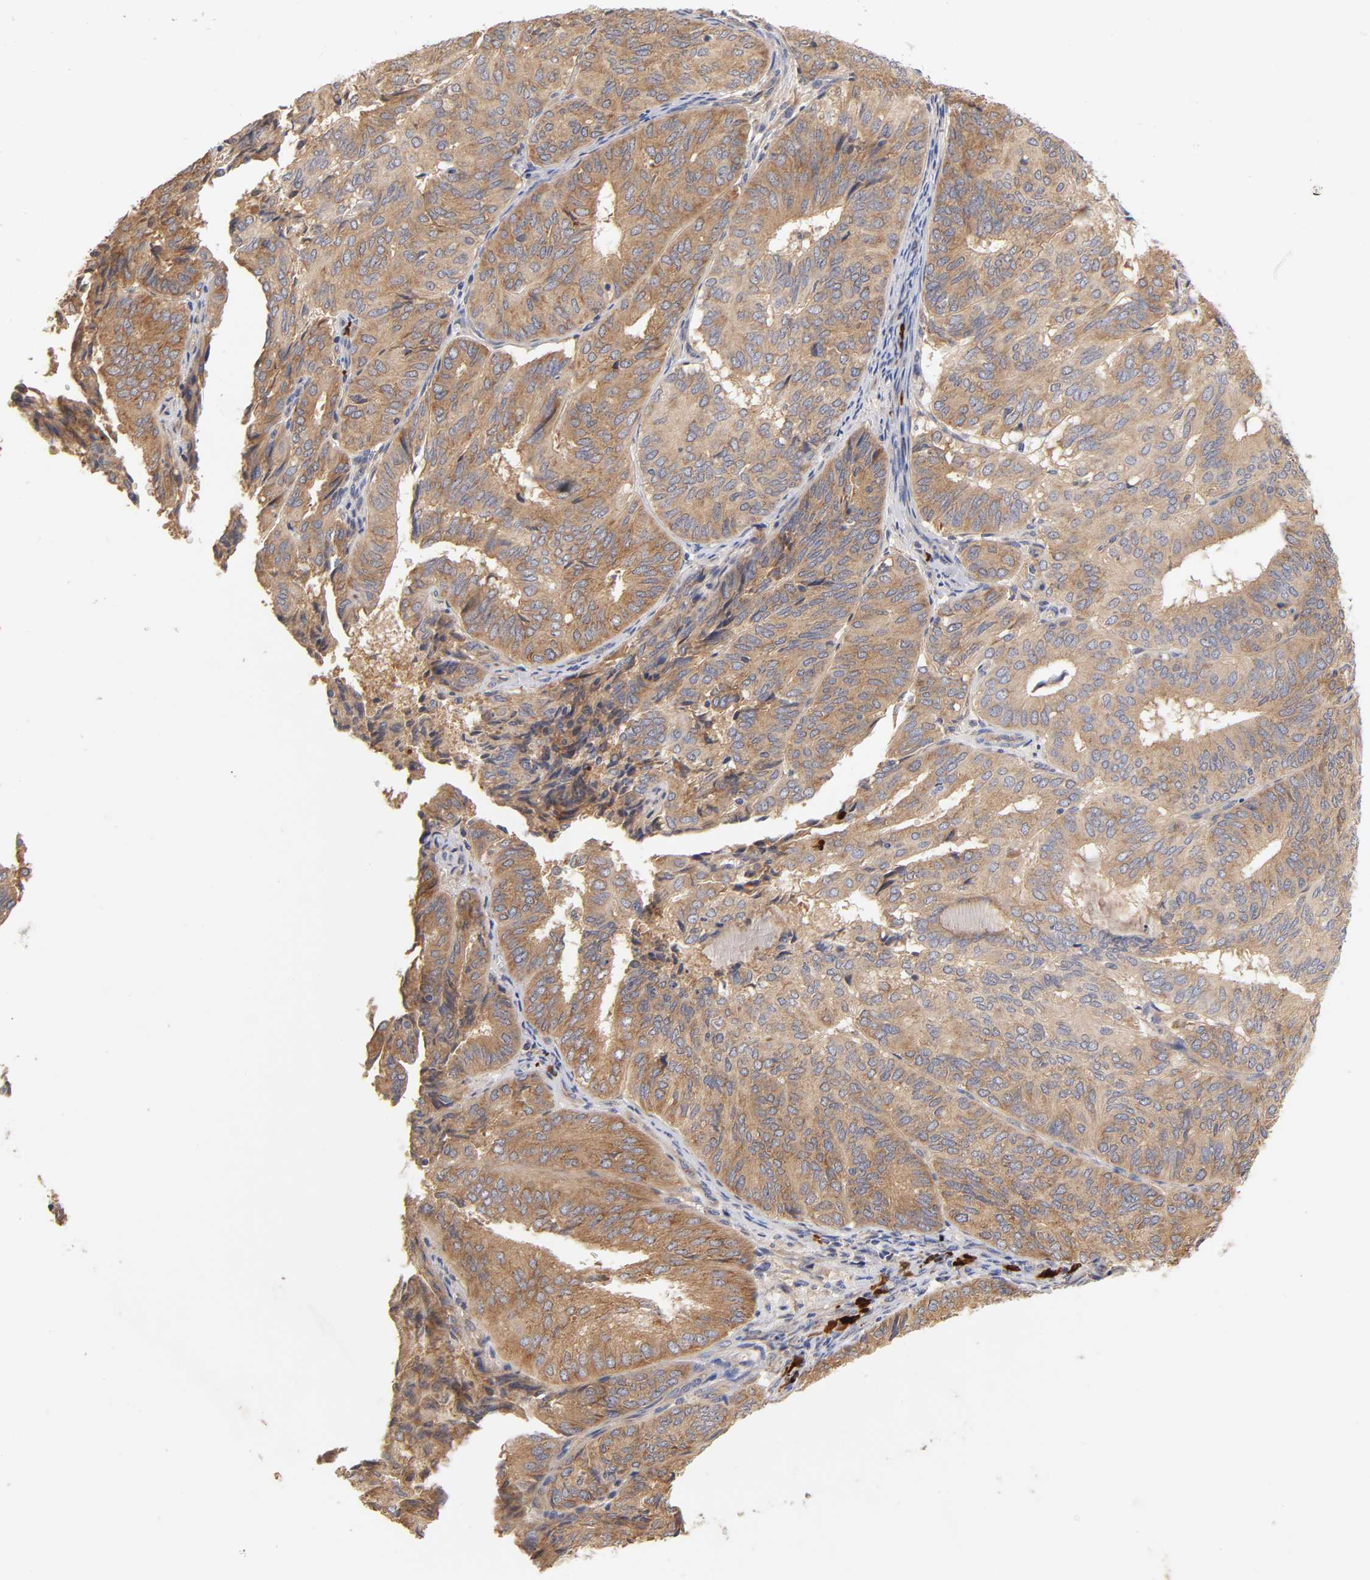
{"staining": {"intensity": "moderate", "quantity": ">75%", "location": "cytoplasmic/membranous"}, "tissue": "endometrial cancer", "cell_type": "Tumor cells", "image_type": "cancer", "snomed": [{"axis": "morphology", "description": "Adenocarcinoma, NOS"}, {"axis": "topography", "description": "Uterus"}], "caption": "The histopathology image exhibits staining of endometrial adenocarcinoma, revealing moderate cytoplasmic/membranous protein staining (brown color) within tumor cells. The staining was performed using DAB (3,3'-diaminobenzidine), with brown indicating positive protein expression. Nuclei are stained blue with hematoxylin.", "gene": "RPS29", "patient": {"sex": "female", "age": 60}}